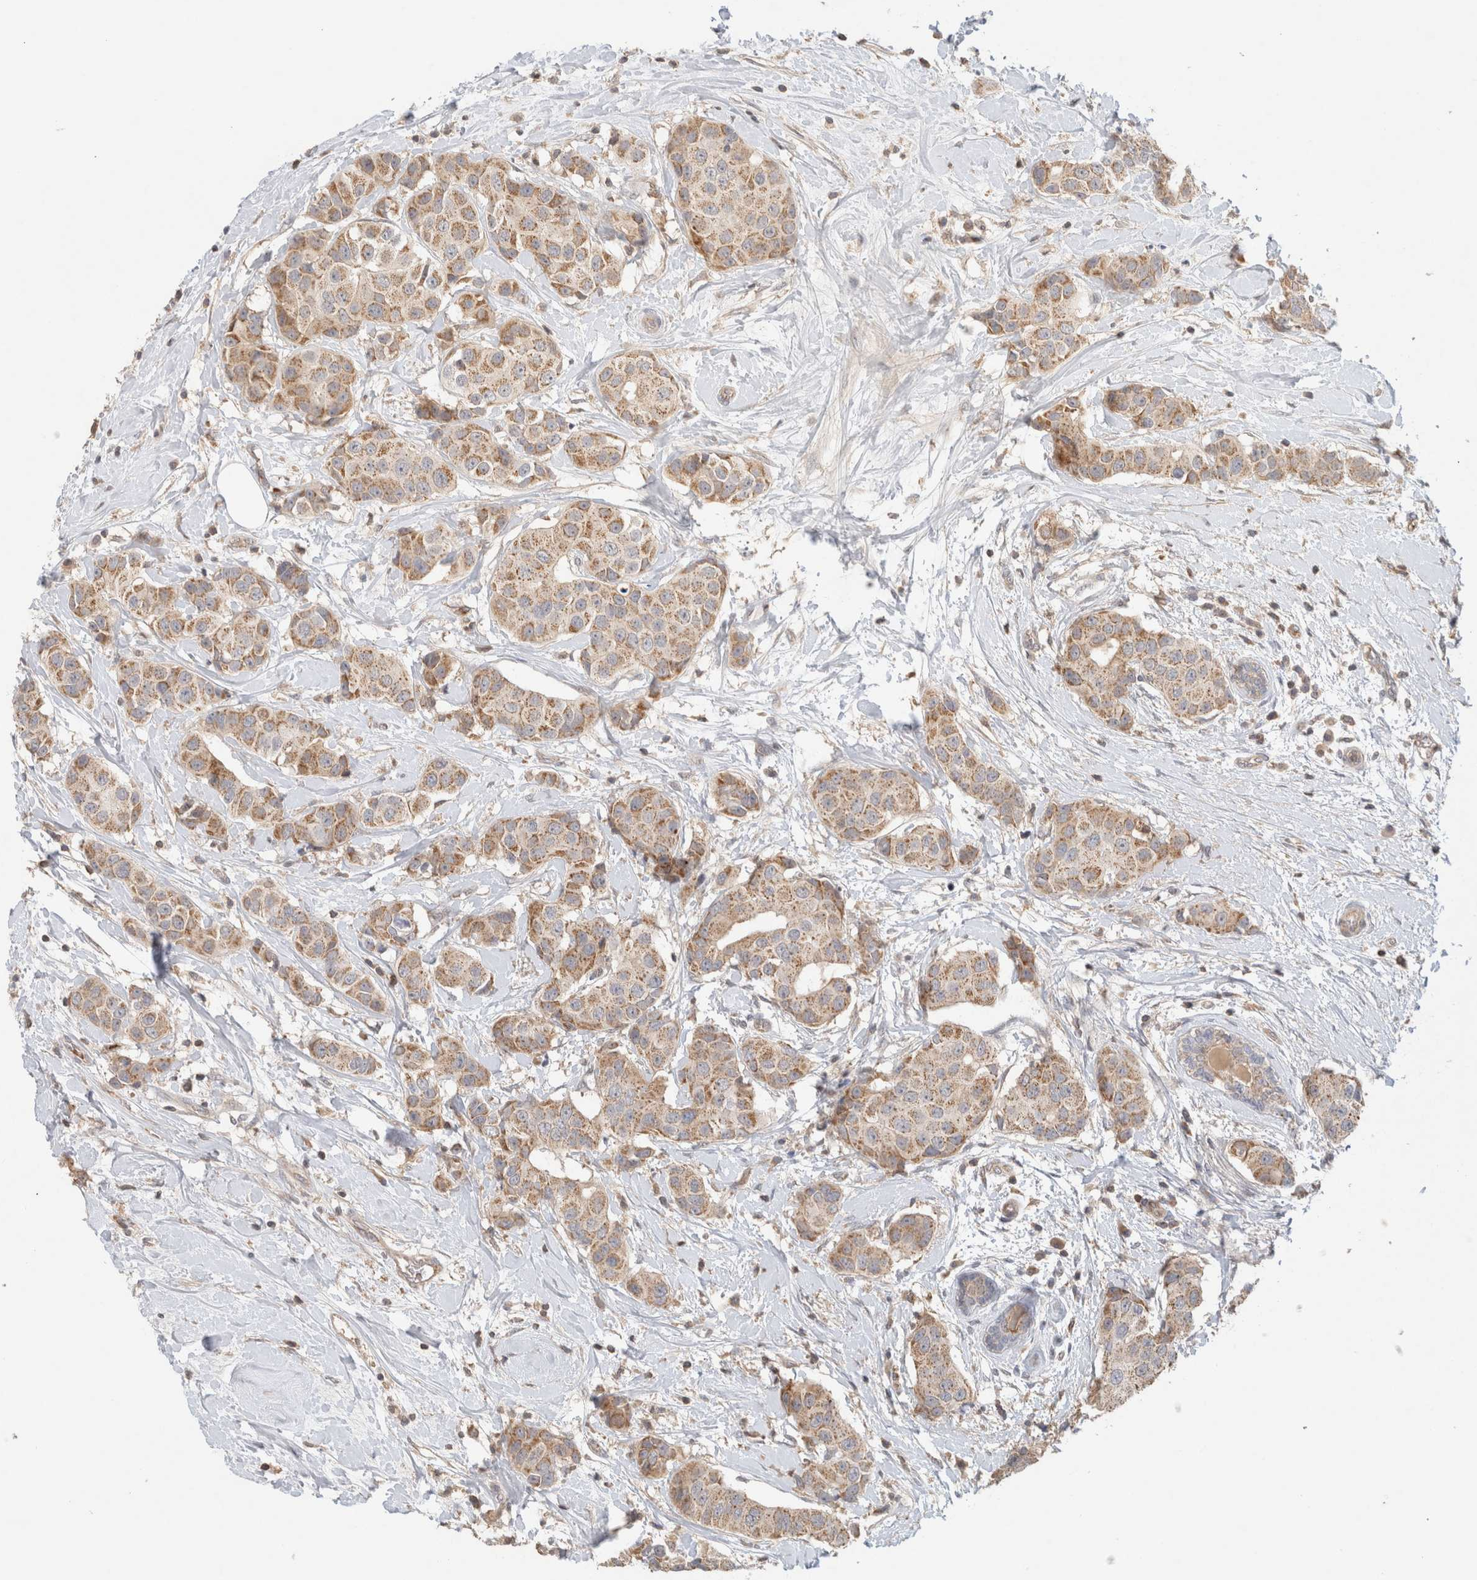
{"staining": {"intensity": "moderate", "quantity": ">75%", "location": "cytoplasmic/membranous"}, "tissue": "breast cancer", "cell_type": "Tumor cells", "image_type": "cancer", "snomed": [{"axis": "morphology", "description": "Normal tissue, NOS"}, {"axis": "morphology", "description": "Duct carcinoma"}, {"axis": "topography", "description": "Breast"}], "caption": "There is medium levels of moderate cytoplasmic/membranous staining in tumor cells of breast infiltrating ductal carcinoma, as demonstrated by immunohistochemical staining (brown color).", "gene": "MRM3", "patient": {"sex": "female", "age": 39}}